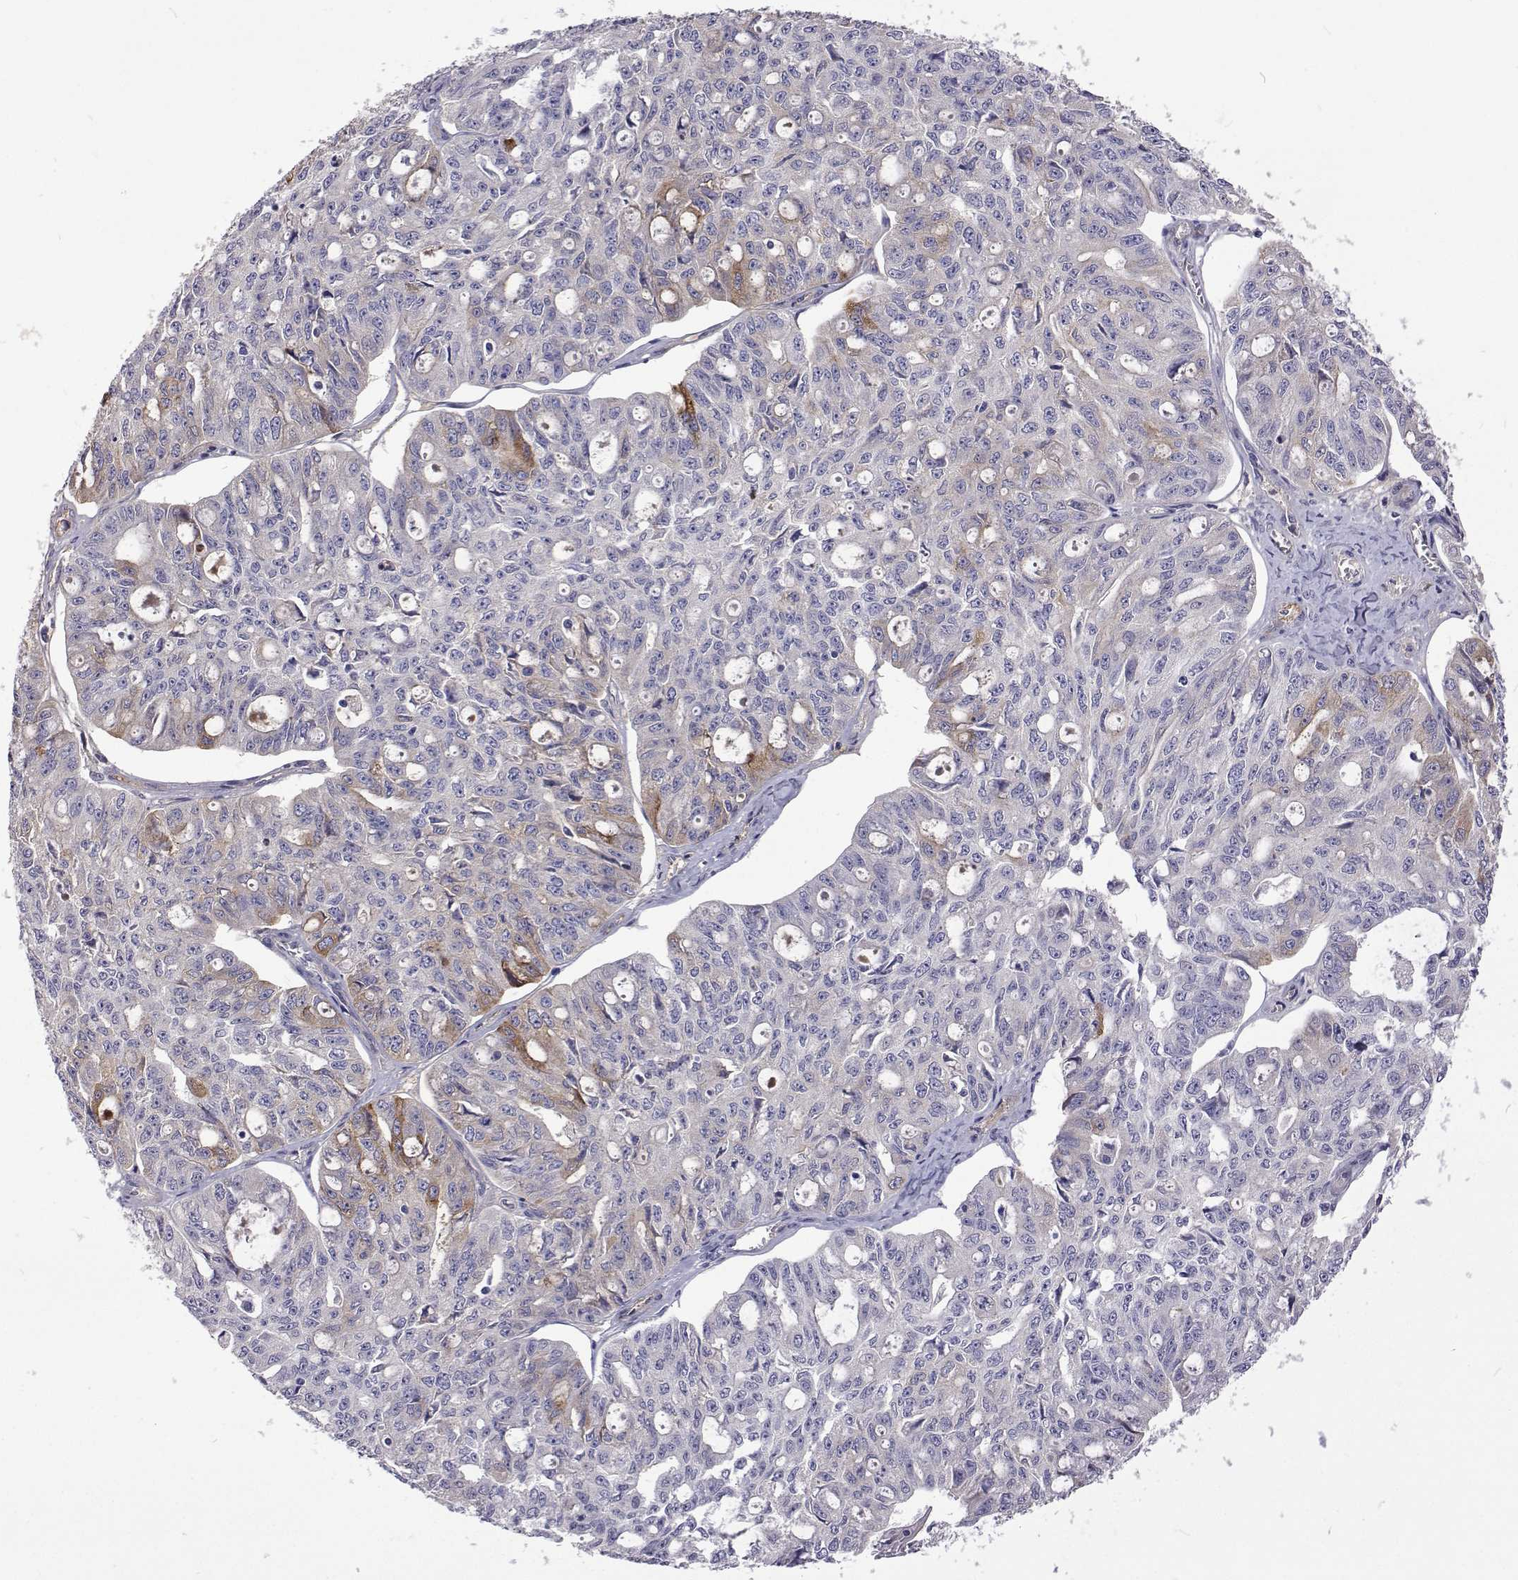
{"staining": {"intensity": "weak", "quantity": "<25%", "location": "cytoplasmic/membranous"}, "tissue": "ovarian cancer", "cell_type": "Tumor cells", "image_type": "cancer", "snomed": [{"axis": "morphology", "description": "Carcinoma, endometroid"}, {"axis": "topography", "description": "Ovary"}], "caption": "Tumor cells show no significant expression in endometroid carcinoma (ovarian).", "gene": "NPR3", "patient": {"sex": "female", "age": 65}}